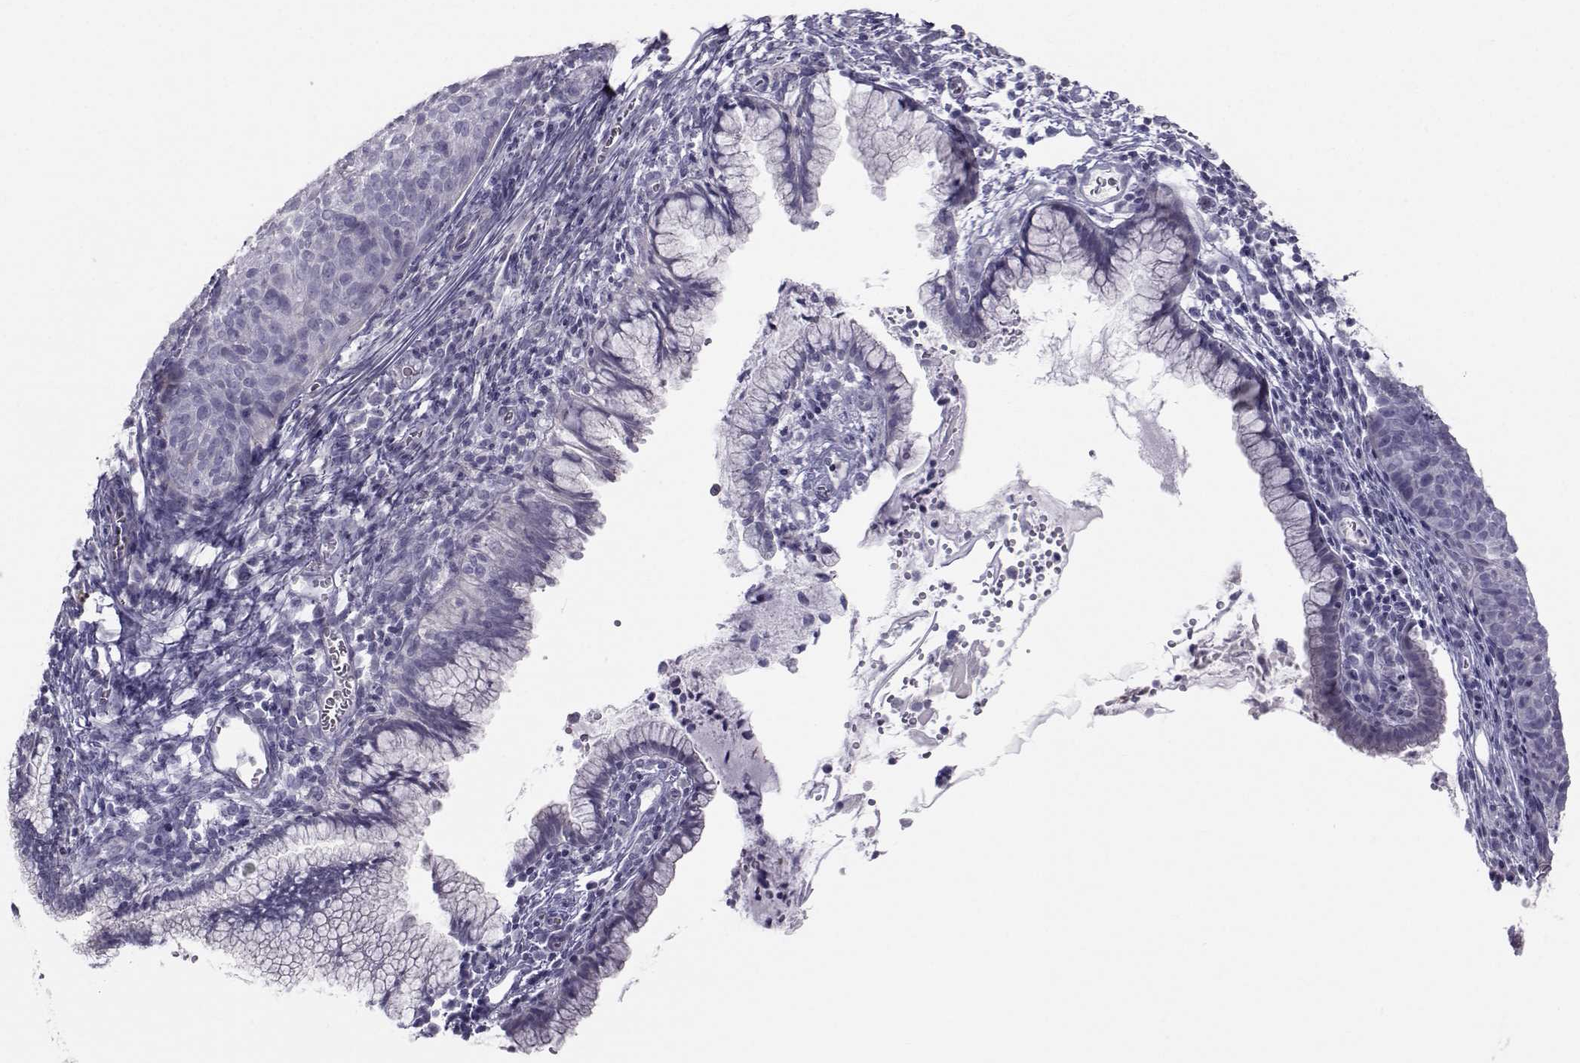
{"staining": {"intensity": "negative", "quantity": "none", "location": "none"}, "tissue": "cervical cancer", "cell_type": "Tumor cells", "image_type": "cancer", "snomed": [{"axis": "morphology", "description": "Squamous cell carcinoma, NOS"}, {"axis": "topography", "description": "Cervix"}], "caption": "Tumor cells show no significant protein positivity in squamous cell carcinoma (cervical).", "gene": "GARIN3", "patient": {"sex": "female", "age": 39}}